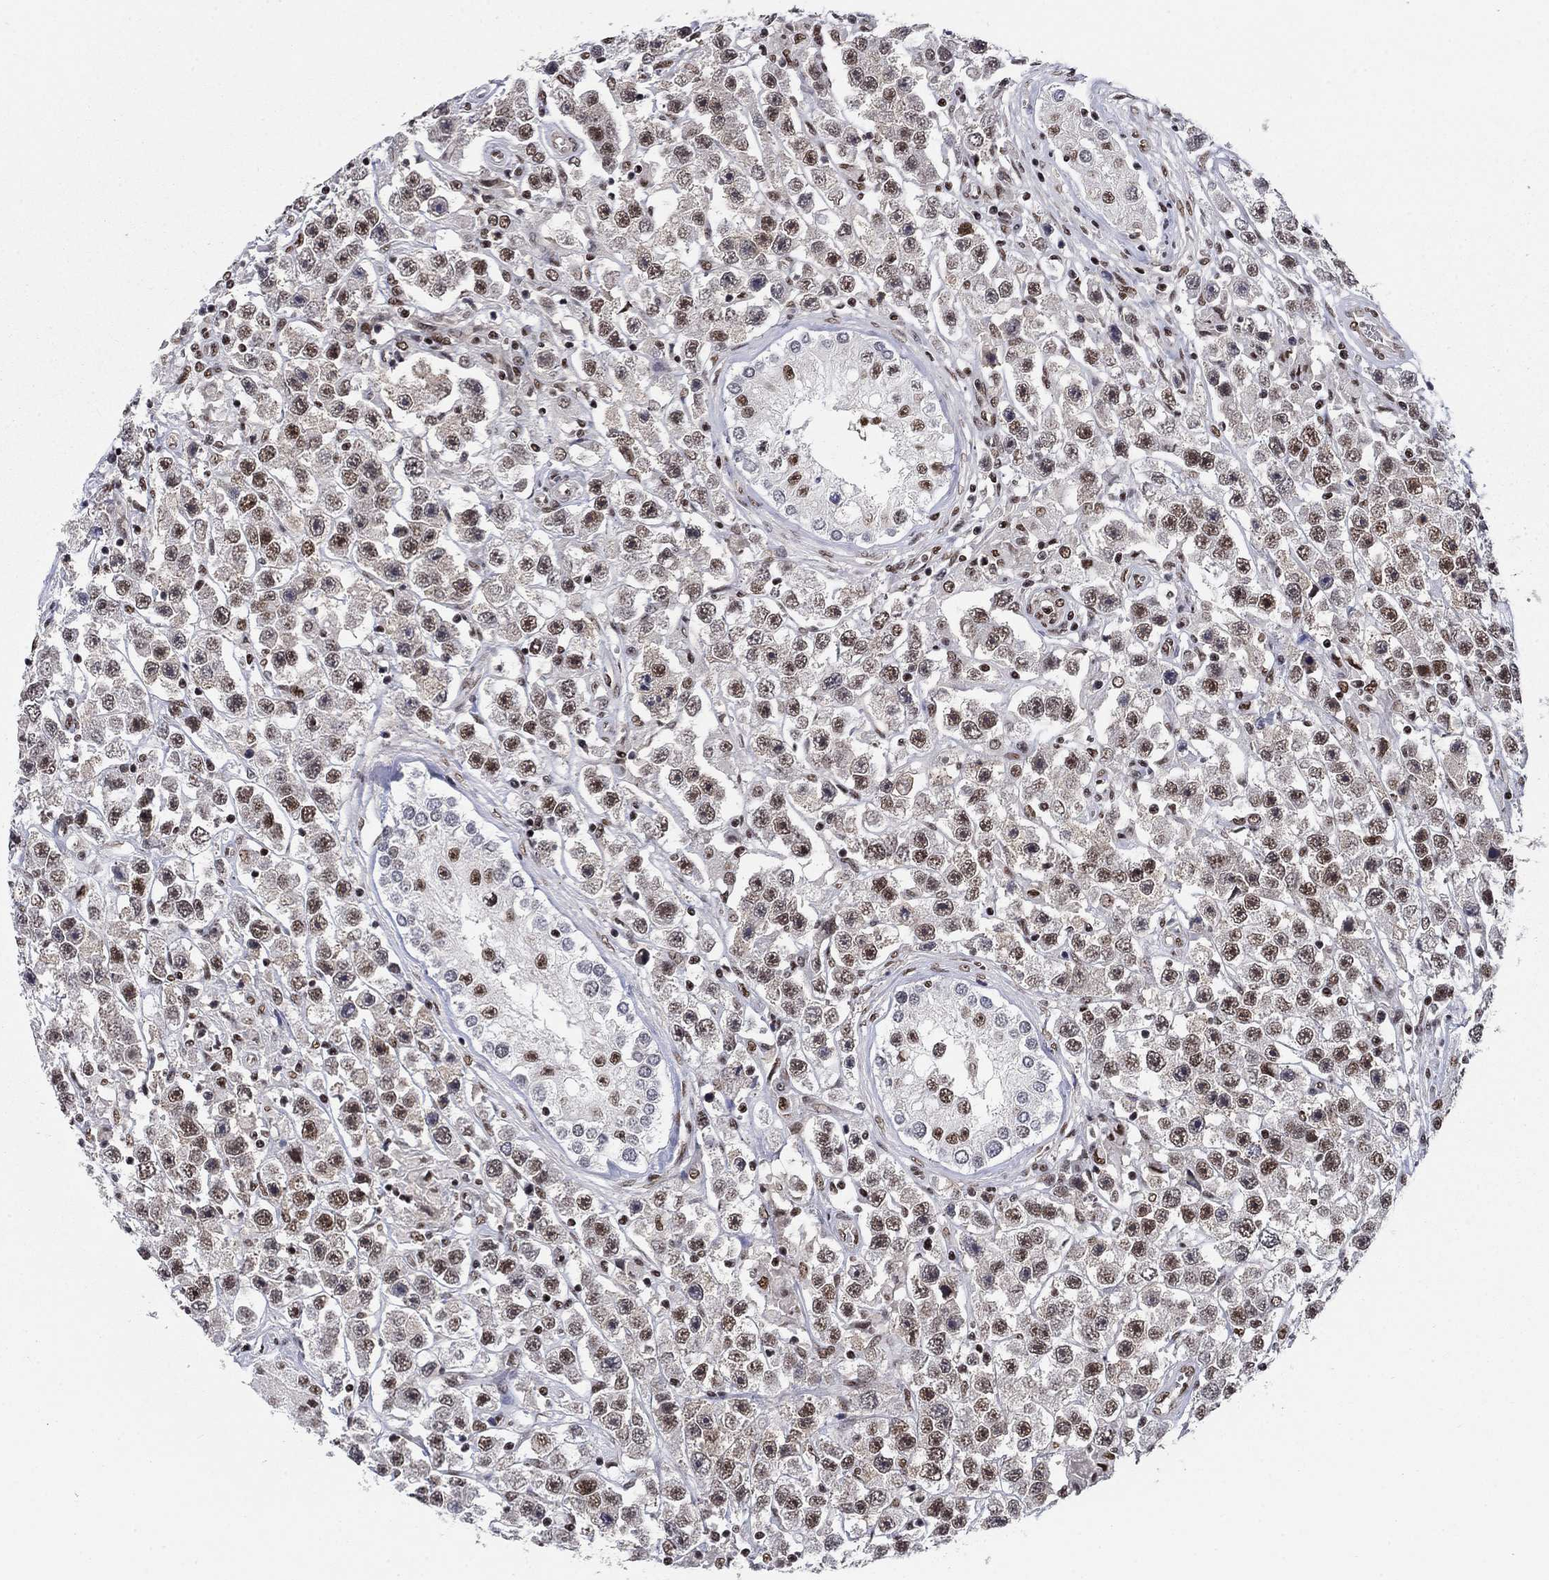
{"staining": {"intensity": "moderate", "quantity": "25%-75%", "location": "nuclear"}, "tissue": "testis cancer", "cell_type": "Tumor cells", "image_type": "cancer", "snomed": [{"axis": "morphology", "description": "Seminoma, NOS"}, {"axis": "topography", "description": "Testis"}], "caption": "Testis cancer (seminoma) stained with a protein marker reveals moderate staining in tumor cells.", "gene": "RPRD1B", "patient": {"sex": "male", "age": 45}}